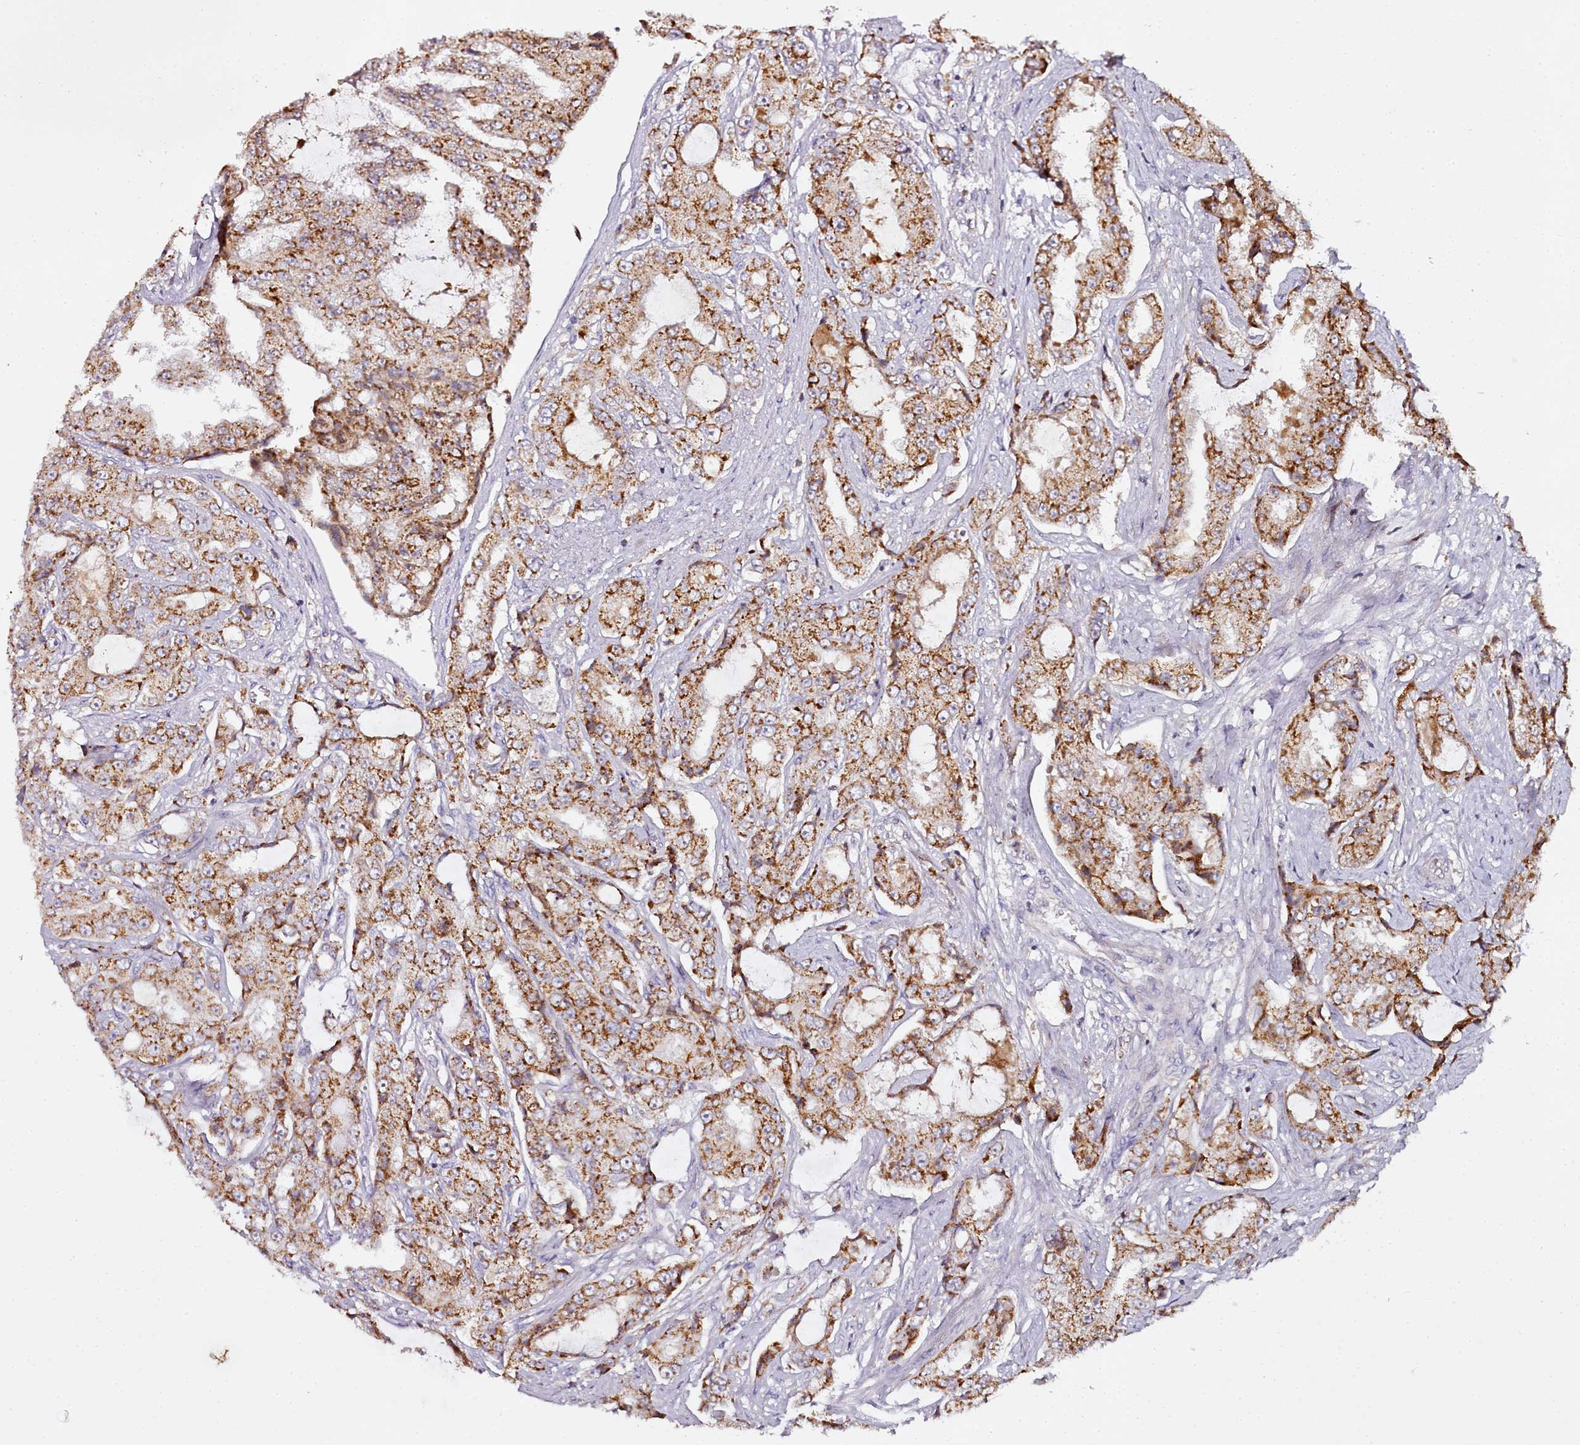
{"staining": {"intensity": "strong", "quantity": ">75%", "location": "cytoplasmic/membranous"}, "tissue": "prostate cancer", "cell_type": "Tumor cells", "image_type": "cancer", "snomed": [{"axis": "morphology", "description": "Adenocarcinoma, High grade"}, {"axis": "topography", "description": "Prostate"}], "caption": "Immunohistochemical staining of human adenocarcinoma (high-grade) (prostate) exhibits strong cytoplasmic/membranous protein staining in approximately >75% of tumor cells.", "gene": "ACSS1", "patient": {"sex": "male", "age": 73}}